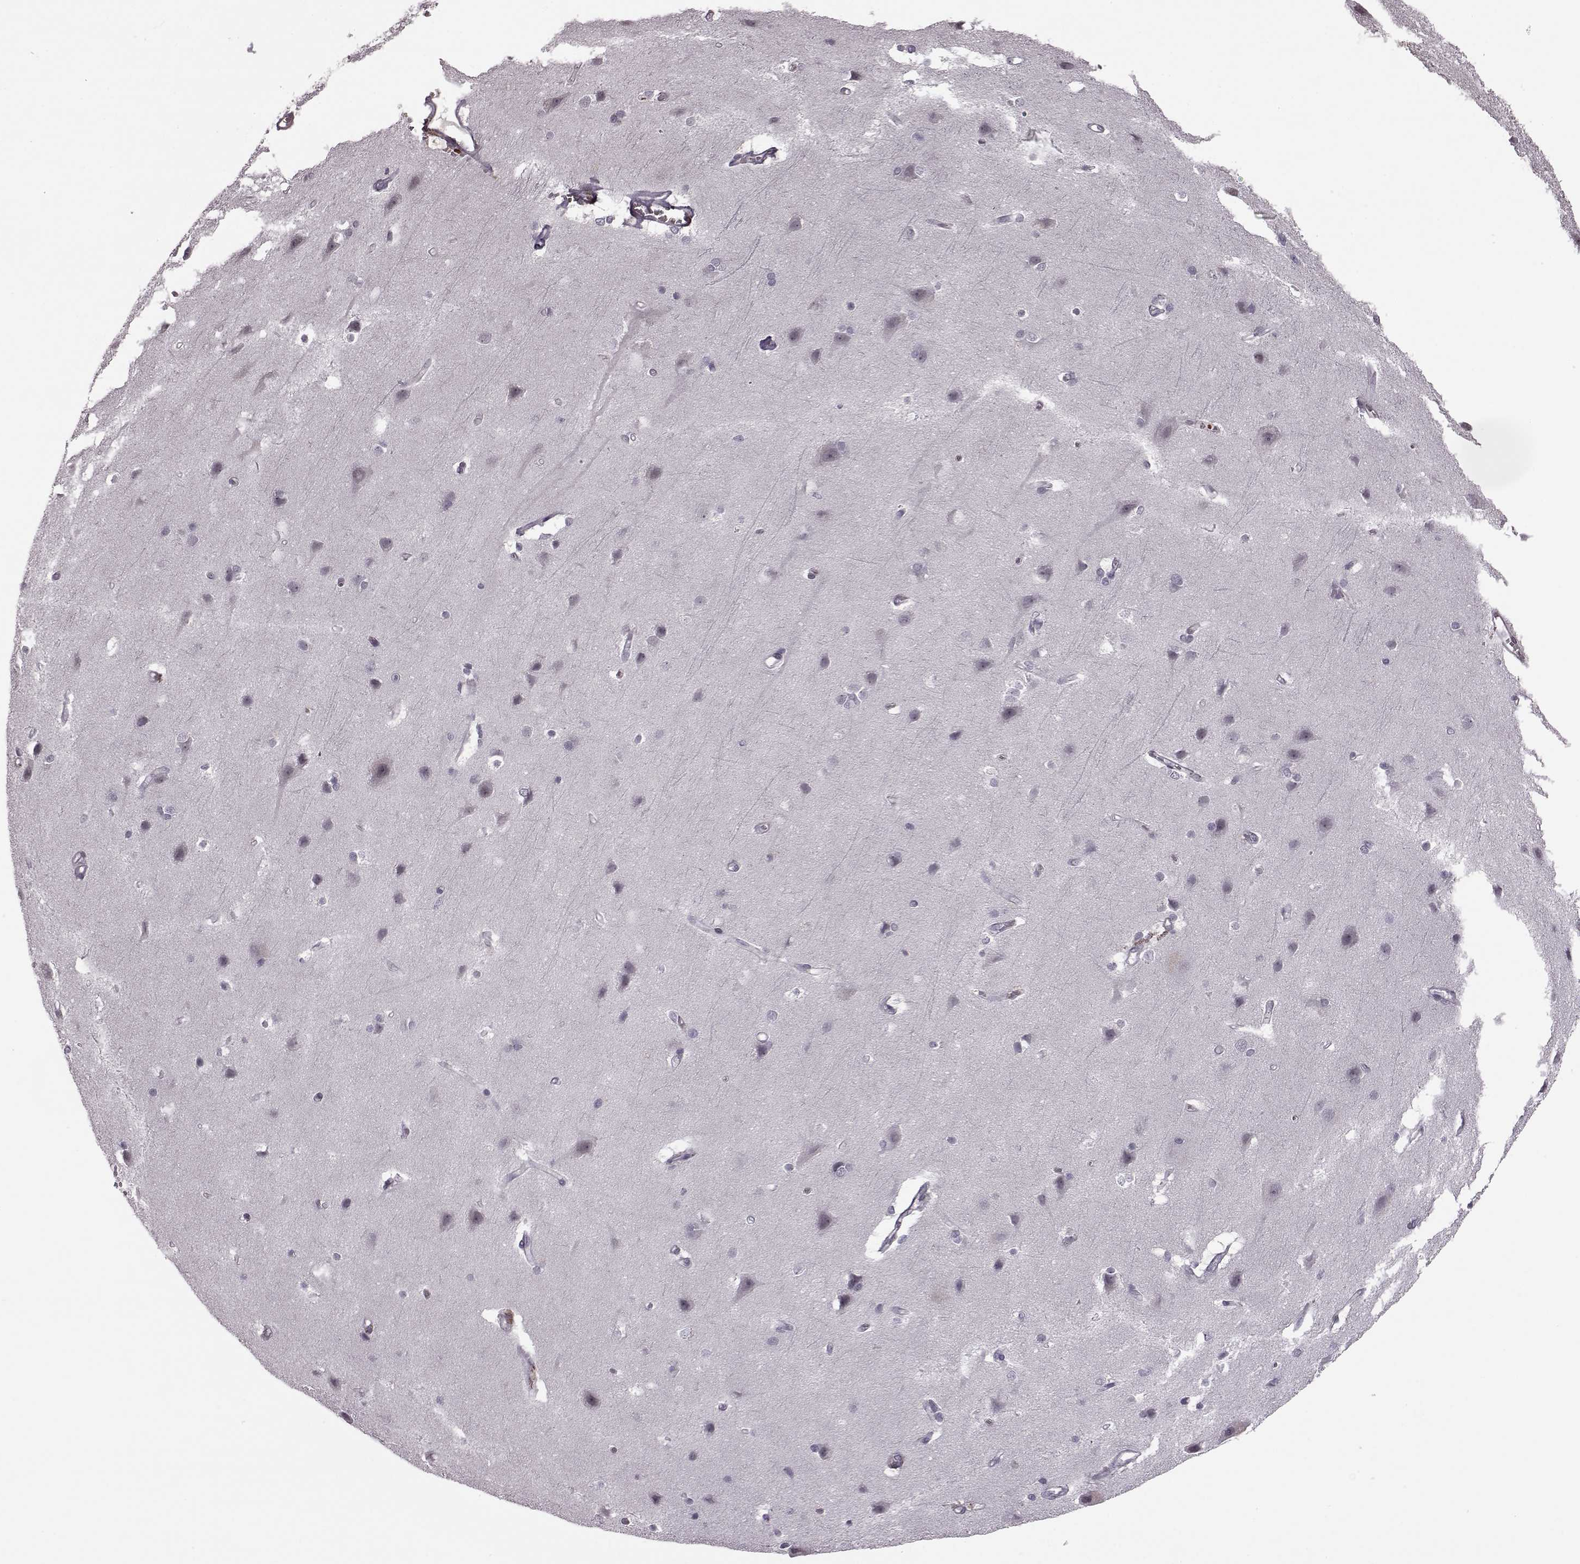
{"staining": {"intensity": "negative", "quantity": "none", "location": "none"}, "tissue": "cerebral cortex", "cell_type": "Endothelial cells", "image_type": "normal", "snomed": [{"axis": "morphology", "description": "Normal tissue, NOS"}, {"axis": "topography", "description": "Cerebral cortex"}], "caption": "Endothelial cells show no significant positivity in benign cerebral cortex.", "gene": "PROP1", "patient": {"sex": "male", "age": 37}}